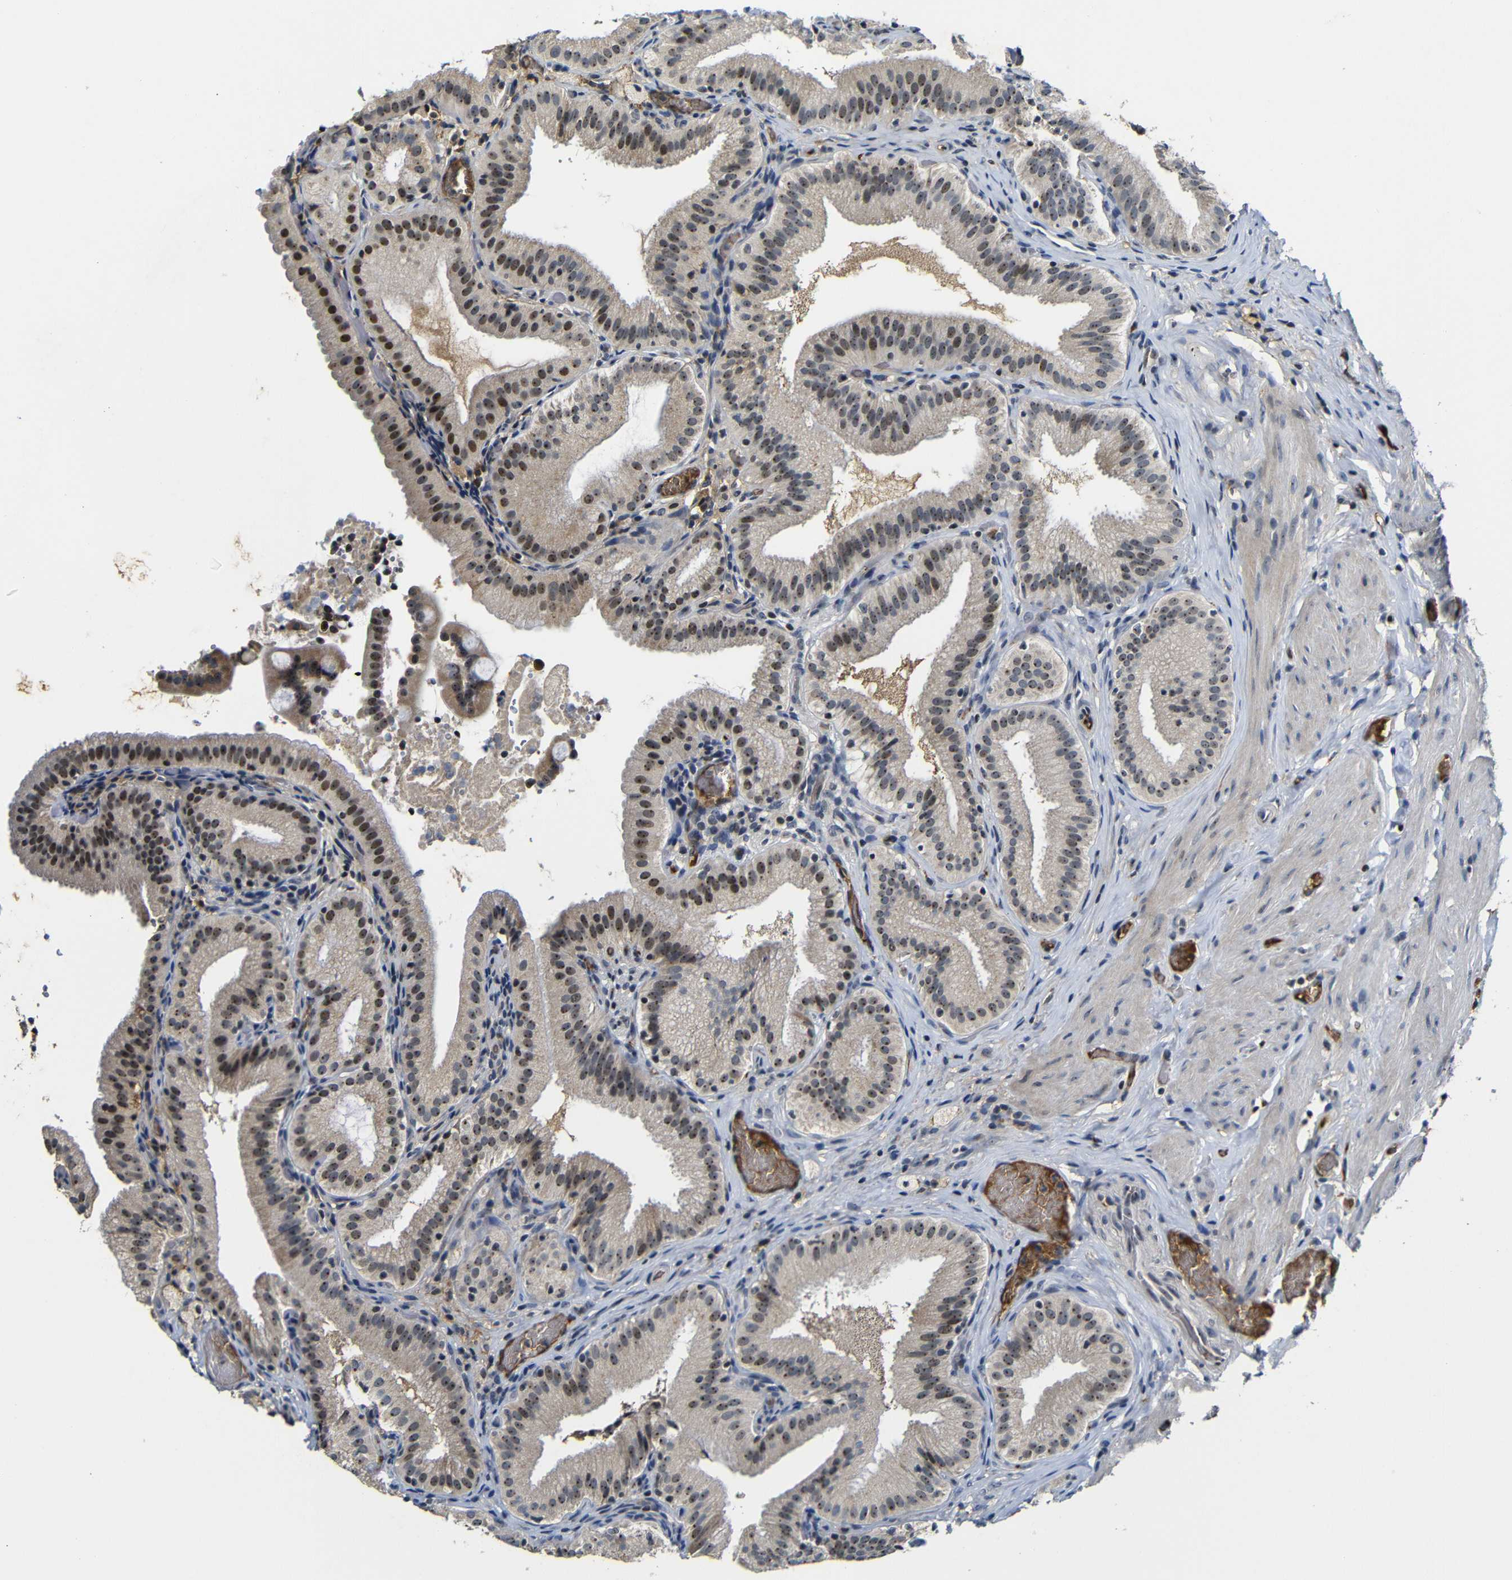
{"staining": {"intensity": "moderate", "quantity": ">75%", "location": "cytoplasmic/membranous,nuclear"}, "tissue": "gallbladder", "cell_type": "Glandular cells", "image_type": "normal", "snomed": [{"axis": "morphology", "description": "Normal tissue, NOS"}, {"axis": "topography", "description": "Gallbladder"}], "caption": "An image showing moderate cytoplasmic/membranous,nuclear positivity in approximately >75% of glandular cells in benign gallbladder, as visualized by brown immunohistochemical staining.", "gene": "MYC", "patient": {"sex": "male", "age": 54}}